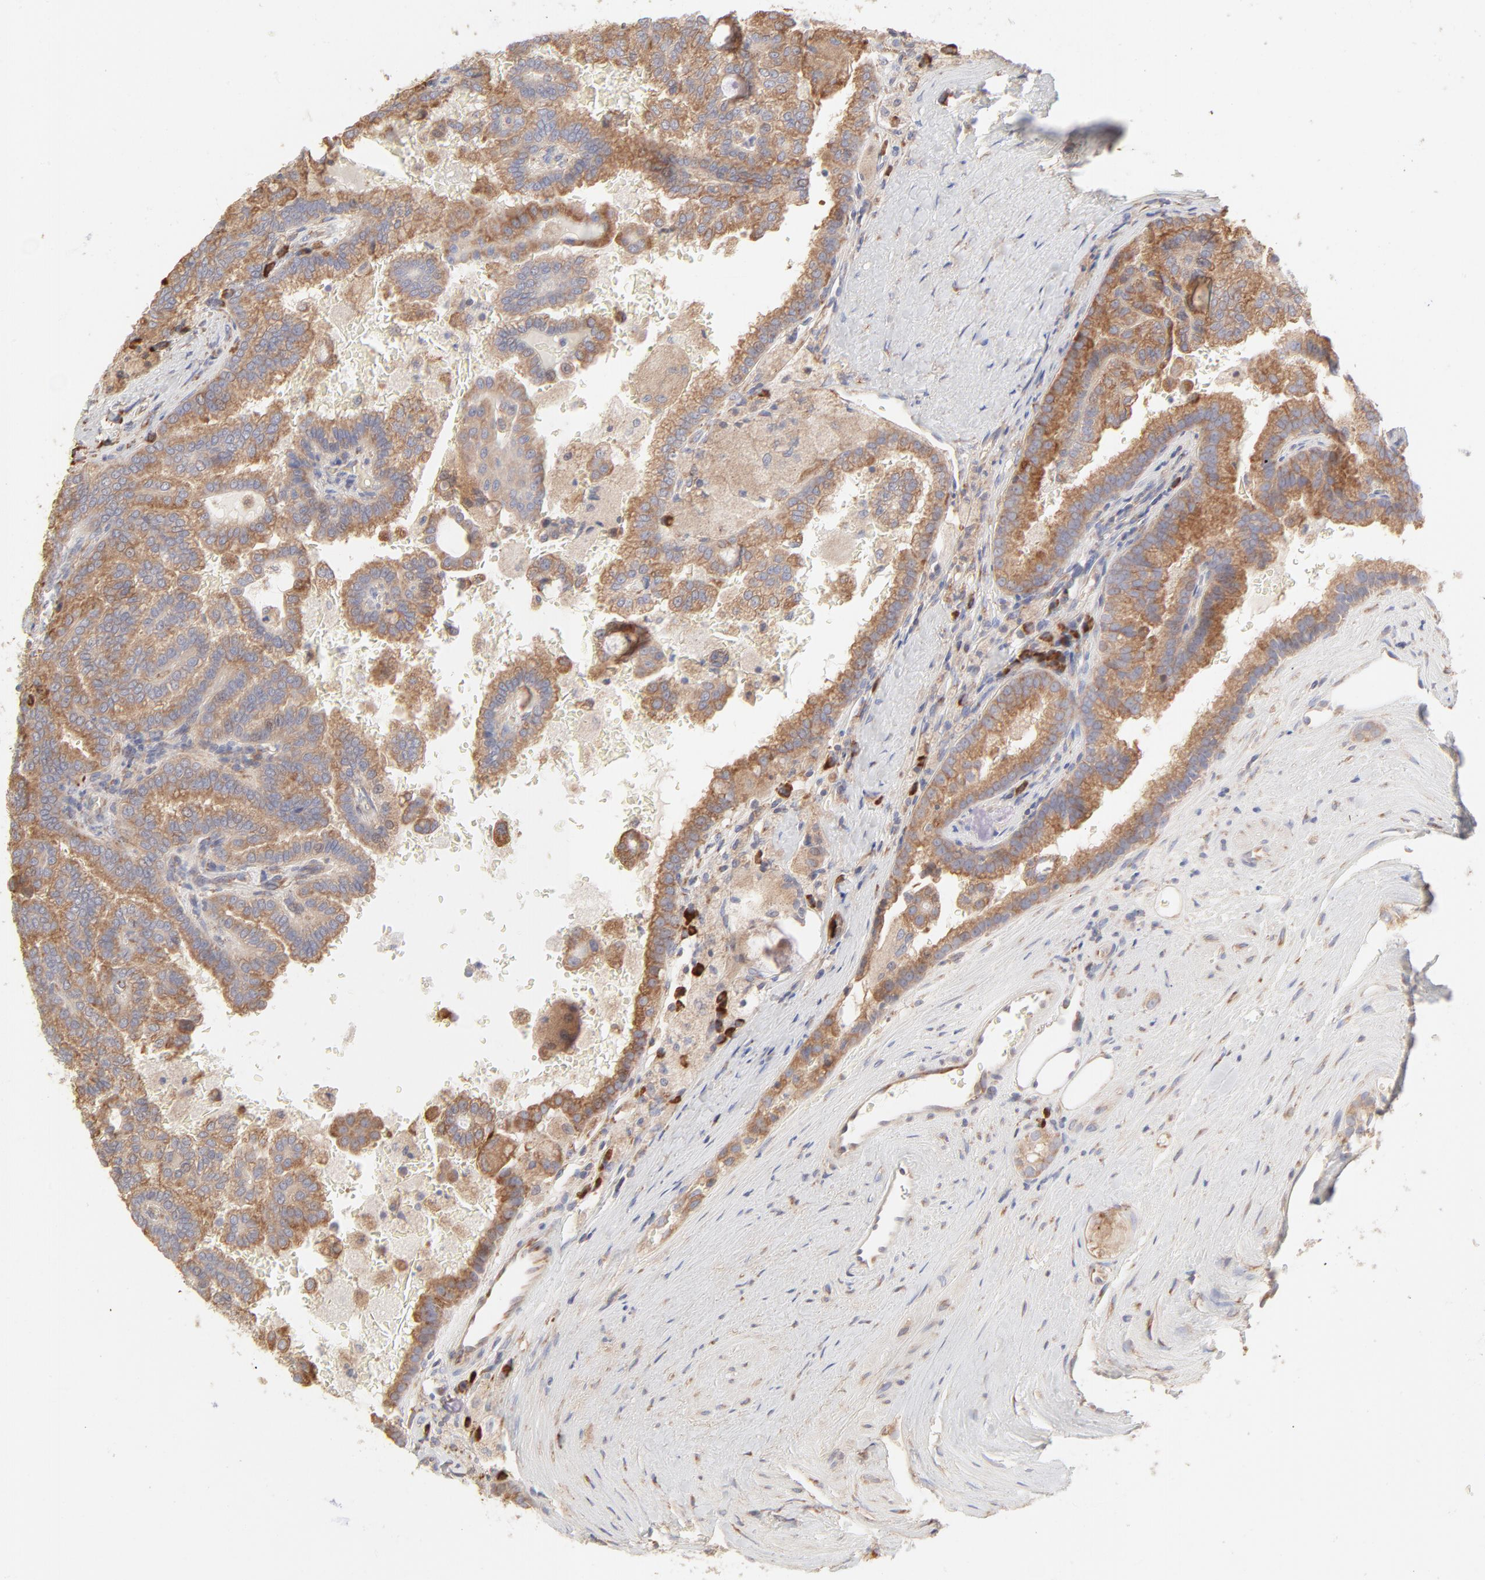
{"staining": {"intensity": "moderate", "quantity": ">75%", "location": "cytoplasmic/membranous"}, "tissue": "renal cancer", "cell_type": "Tumor cells", "image_type": "cancer", "snomed": [{"axis": "morphology", "description": "Adenocarcinoma, NOS"}, {"axis": "topography", "description": "Kidney"}], "caption": "The image shows immunohistochemical staining of renal cancer (adenocarcinoma). There is moderate cytoplasmic/membranous positivity is seen in approximately >75% of tumor cells.", "gene": "RPS21", "patient": {"sex": "male", "age": 61}}